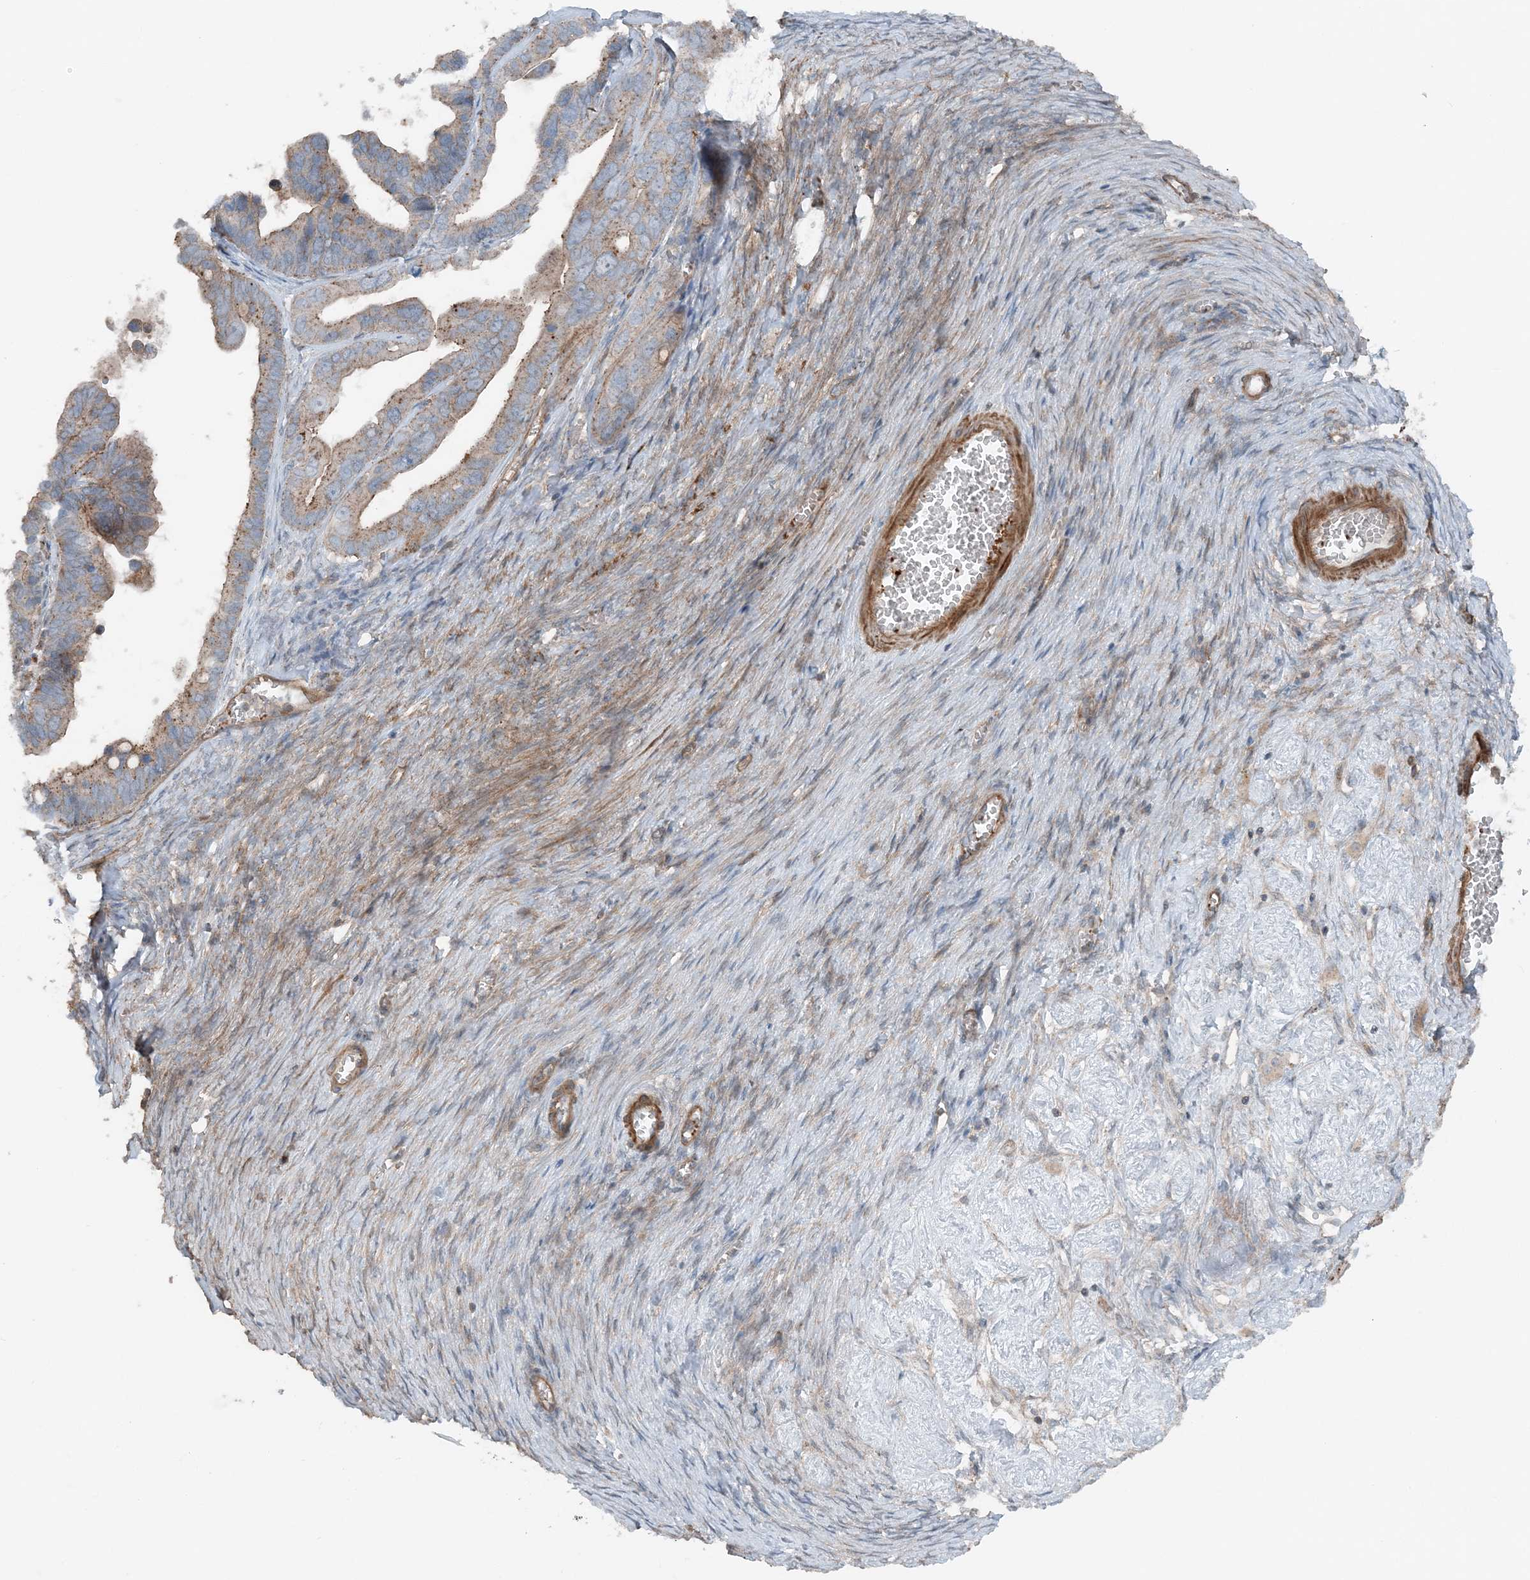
{"staining": {"intensity": "weak", "quantity": ">75%", "location": "cytoplasmic/membranous"}, "tissue": "ovarian cancer", "cell_type": "Tumor cells", "image_type": "cancer", "snomed": [{"axis": "morphology", "description": "Cystadenocarcinoma, serous, NOS"}, {"axis": "topography", "description": "Ovary"}], "caption": "Human ovarian cancer (serous cystadenocarcinoma) stained with a brown dye displays weak cytoplasmic/membranous positive expression in approximately >75% of tumor cells.", "gene": "KY", "patient": {"sex": "female", "age": 56}}